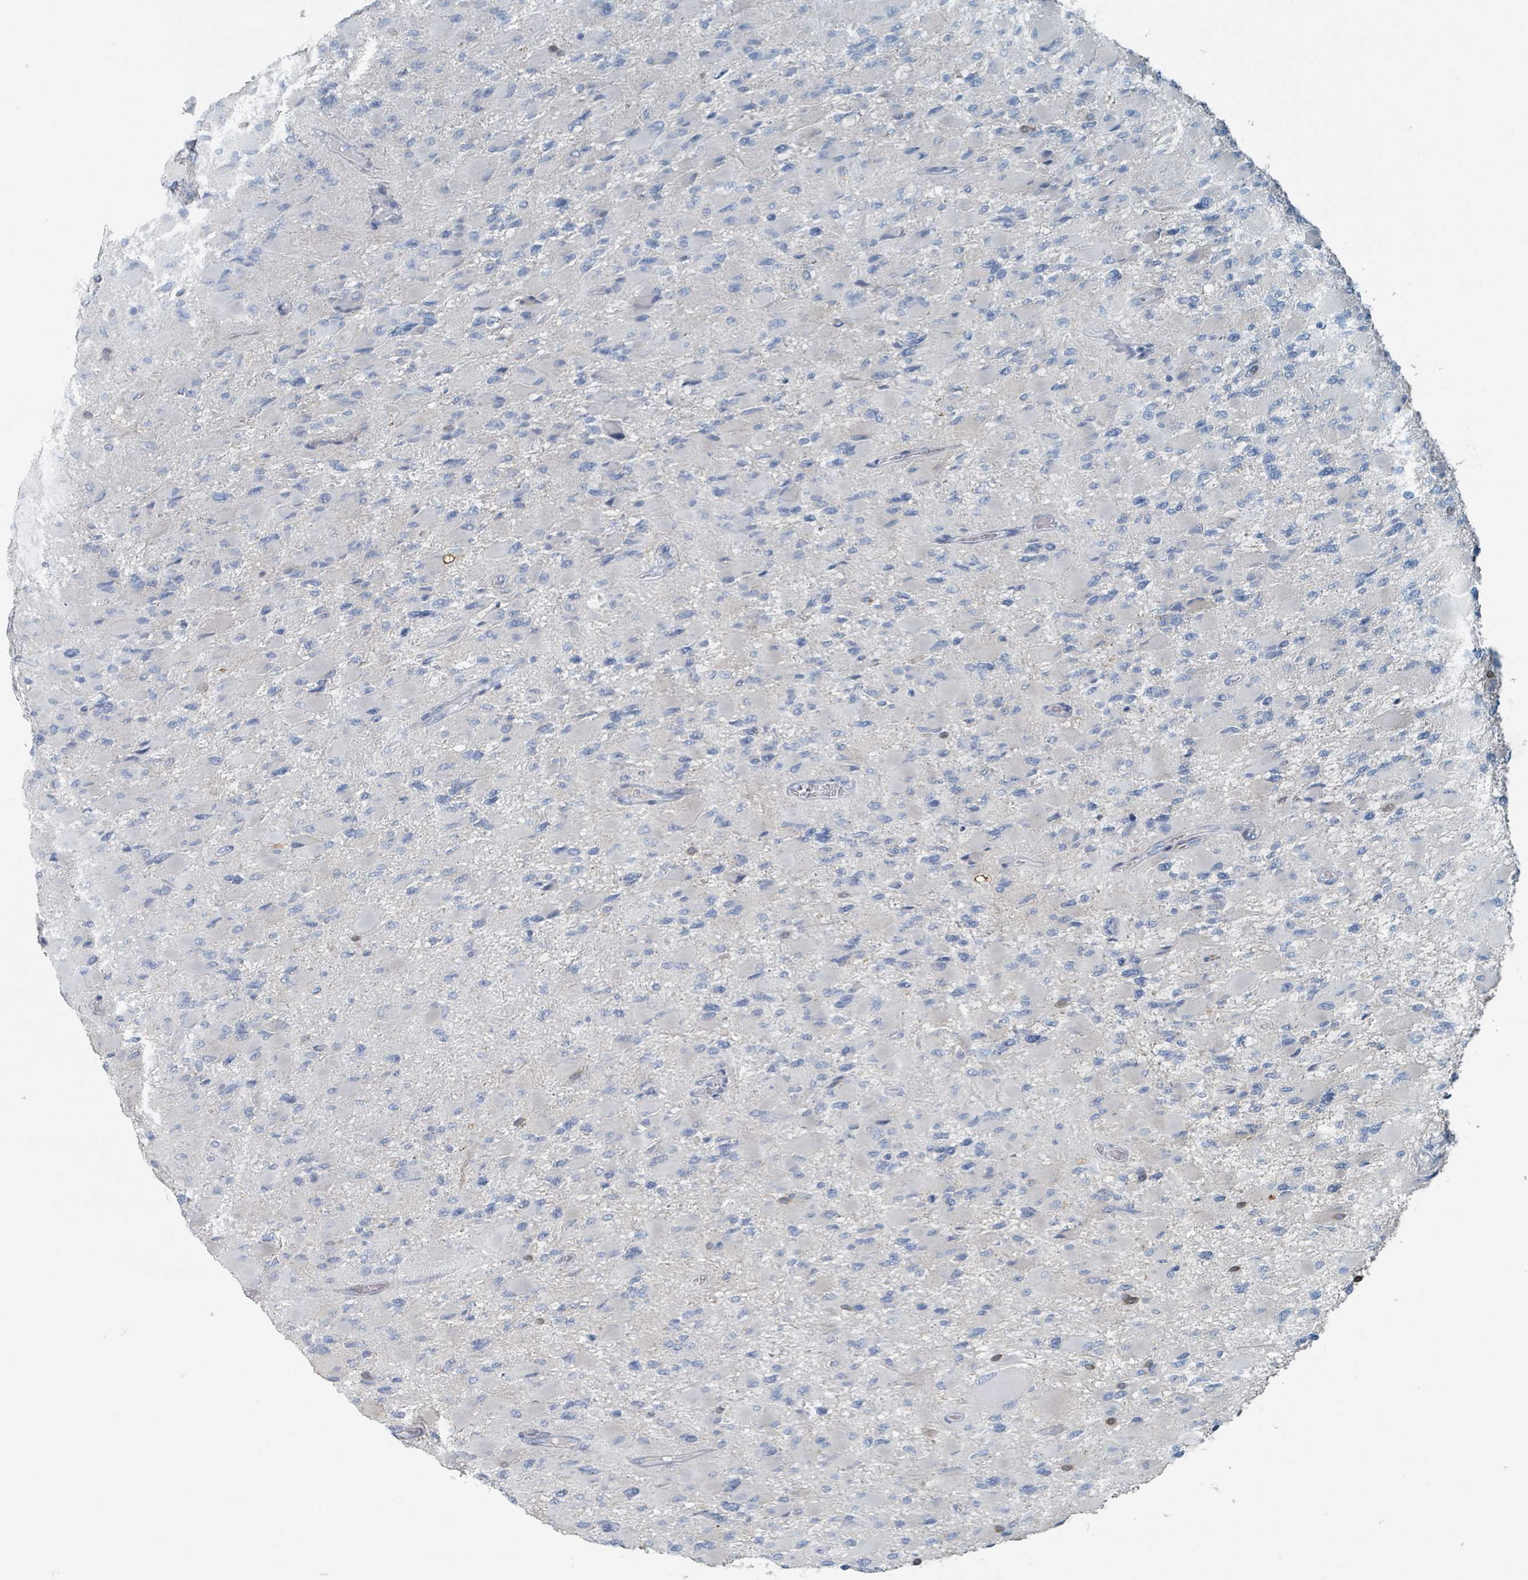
{"staining": {"intensity": "negative", "quantity": "none", "location": "none"}, "tissue": "glioma", "cell_type": "Tumor cells", "image_type": "cancer", "snomed": [{"axis": "morphology", "description": "Glioma, malignant, High grade"}, {"axis": "topography", "description": "Cerebral cortex"}], "caption": "A histopathology image of malignant glioma (high-grade) stained for a protein reveals no brown staining in tumor cells.", "gene": "GAMT", "patient": {"sex": "female", "age": 36}}